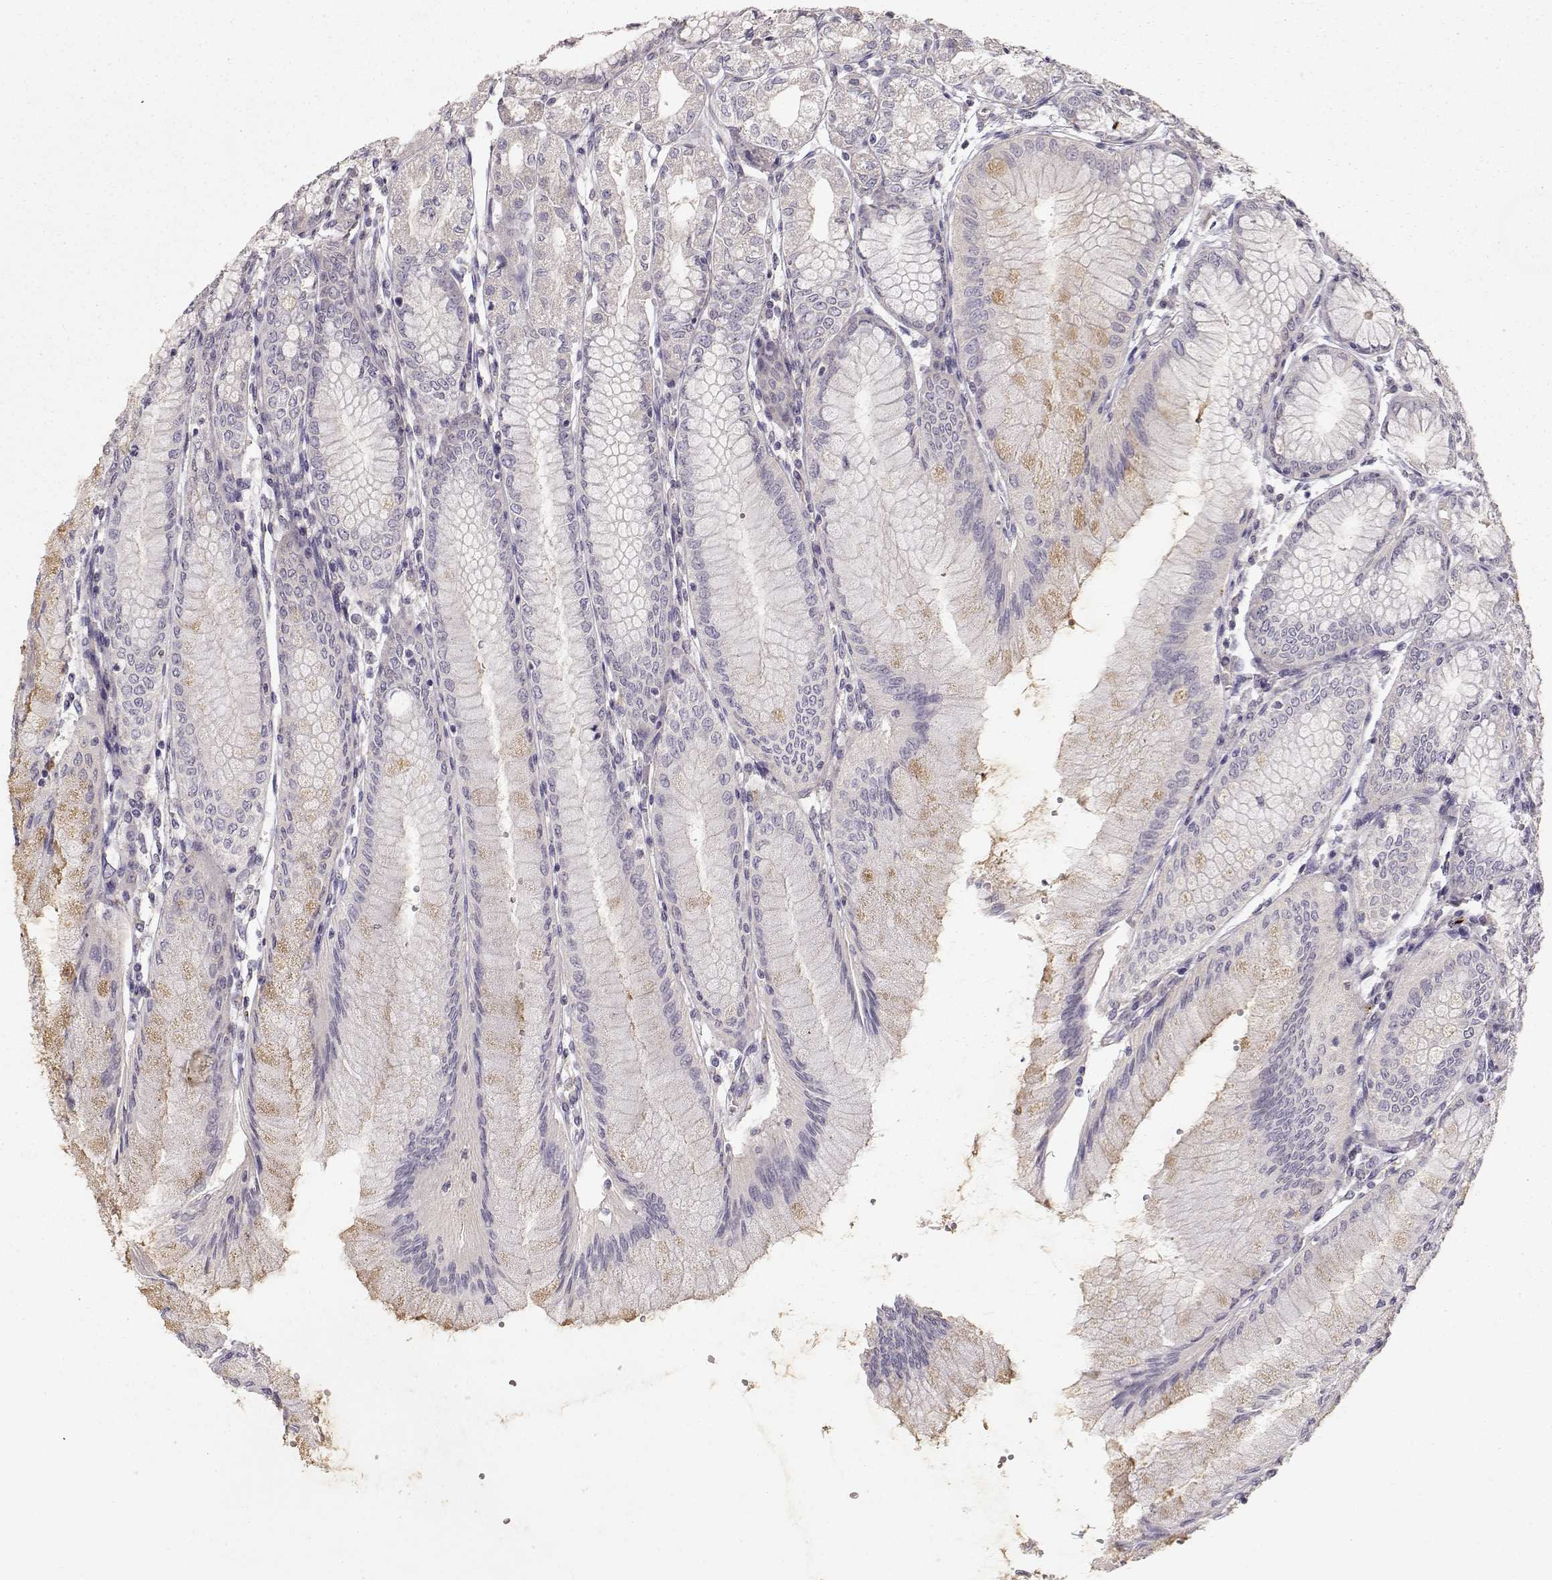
{"staining": {"intensity": "weak", "quantity": "<25%", "location": "cytoplasmic/membranous"}, "tissue": "stomach", "cell_type": "Glandular cells", "image_type": "normal", "snomed": [{"axis": "morphology", "description": "Normal tissue, NOS"}, {"axis": "topography", "description": "Skeletal muscle"}, {"axis": "topography", "description": "Stomach"}], "caption": "The histopathology image demonstrates no significant positivity in glandular cells of stomach. (Brightfield microscopy of DAB immunohistochemistry (IHC) at high magnification).", "gene": "ARHGAP8", "patient": {"sex": "female", "age": 57}}